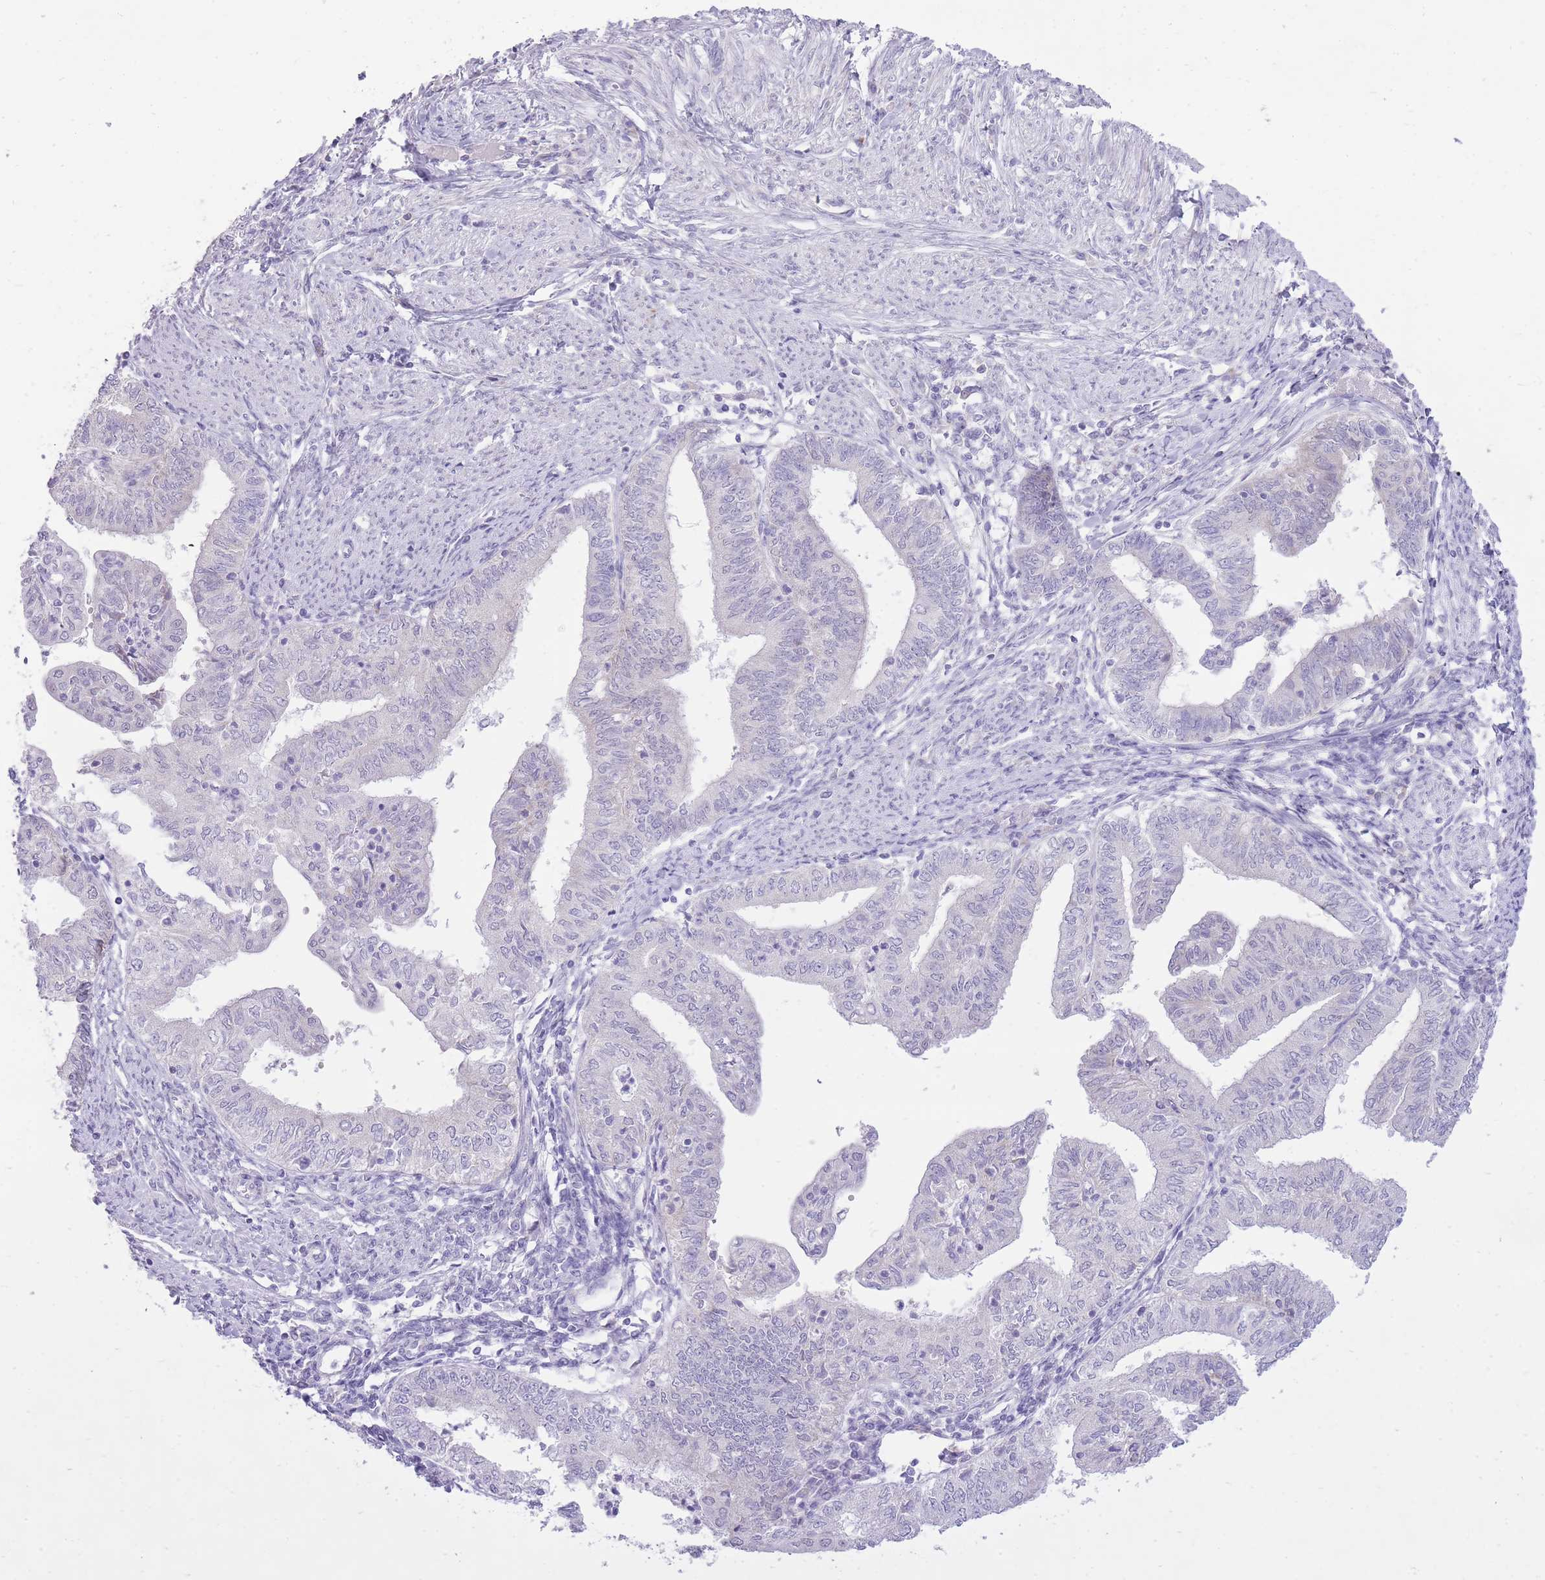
{"staining": {"intensity": "negative", "quantity": "none", "location": "none"}, "tissue": "endometrial cancer", "cell_type": "Tumor cells", "image_type": "cancer", "snomed": [{"axis": "morphology", "description": "Adenocarcinoma, NOS"}, {"axis": "topography", "description": "Endometrium"}], "caption": "Protein analysis of adenocarcinoma (endometrial) displays no significant staining in tumor cells.", "gene": "DENND2D", "patient": {"sex": "female", "age": 66}}